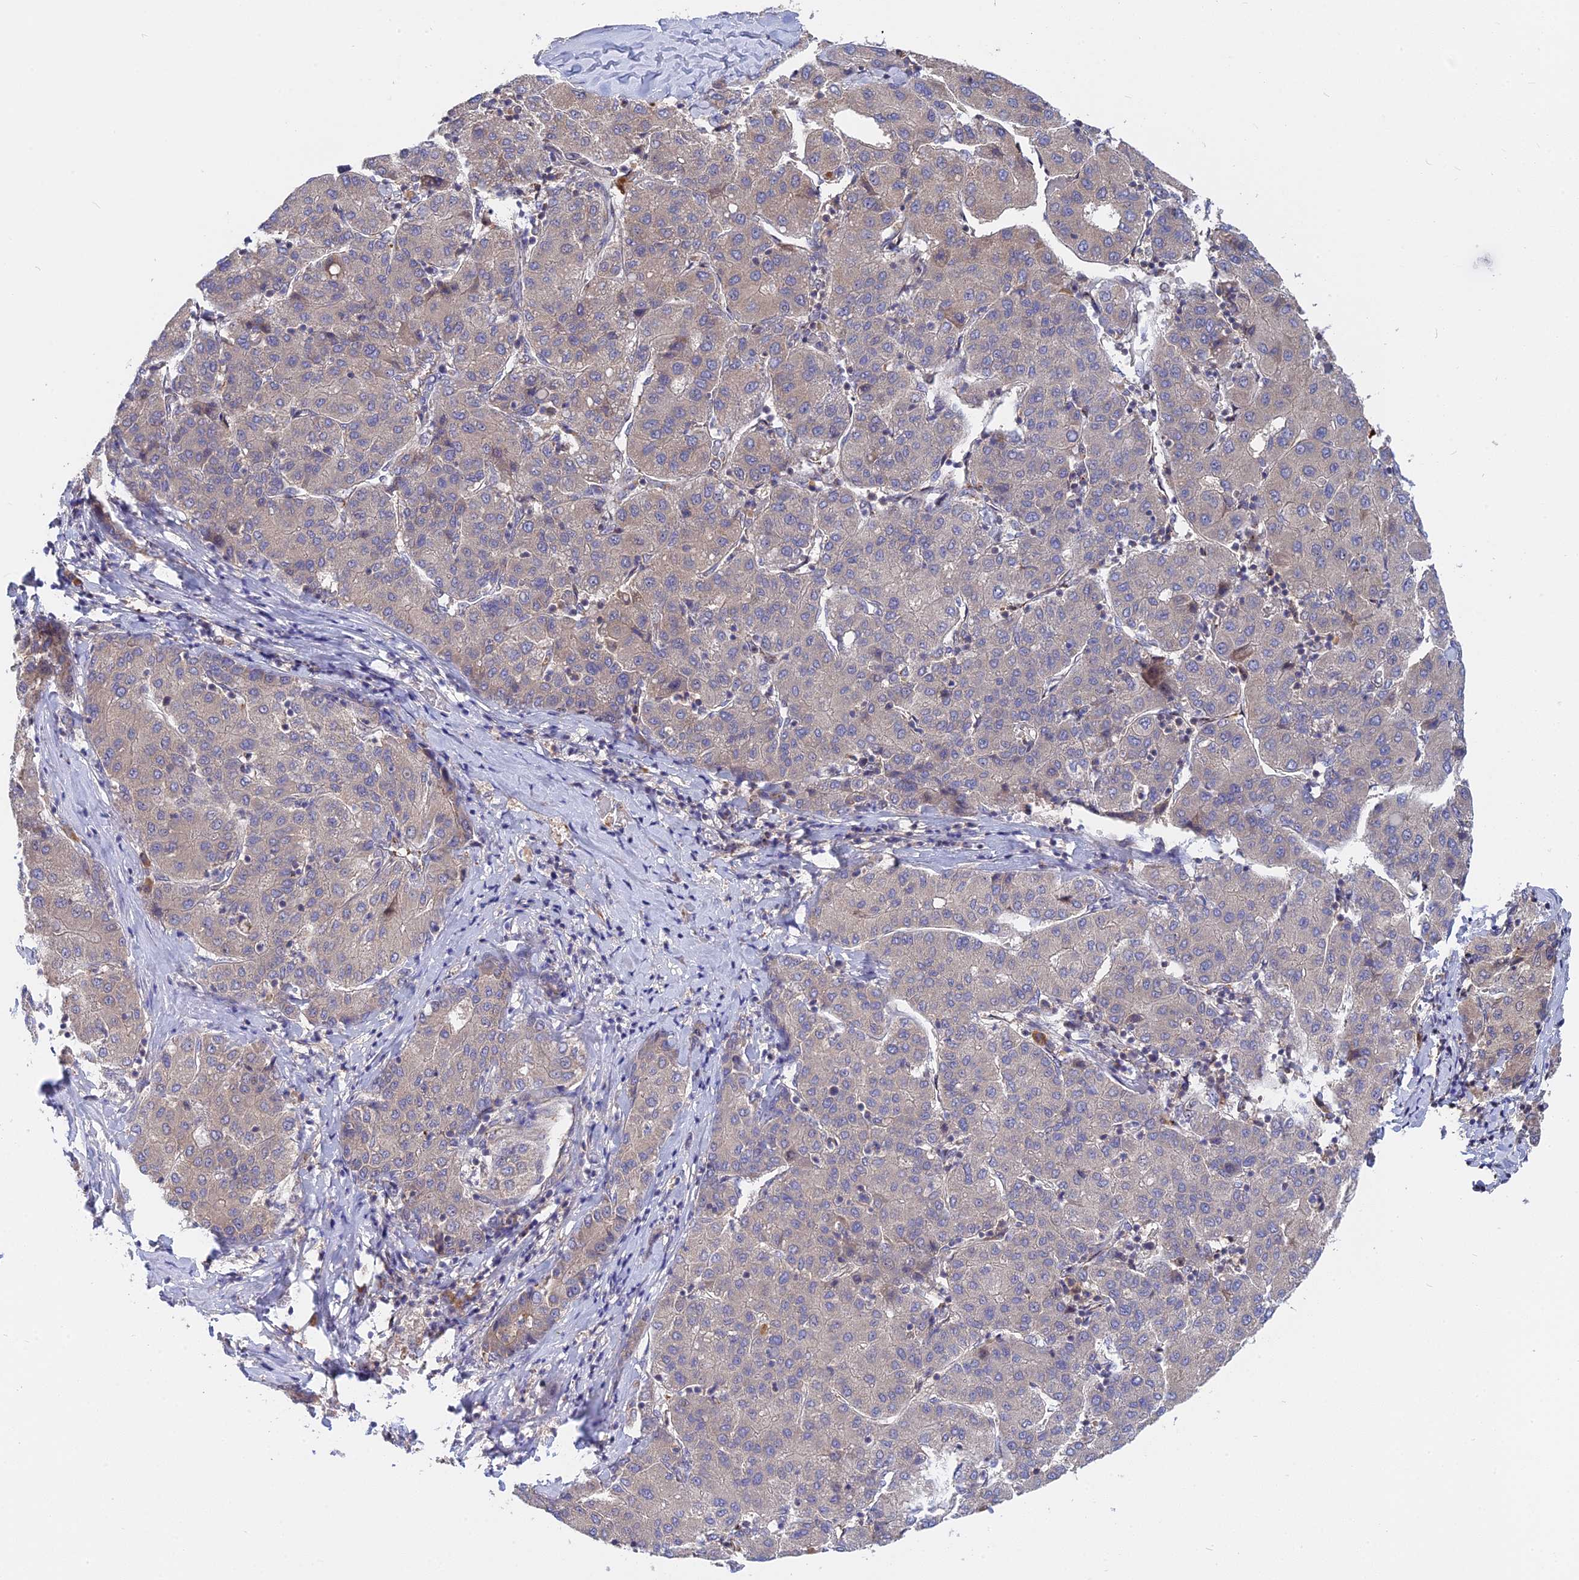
{"staining": {"intensity": "negative", "quantity": "none", "location": "none"}, "tissue": "liver cancer", "cell_type": "Tumor cells", "image_type": "cancer", "snomed": [{"axis": "morphology", "description": "Carcinoma, Hepatocellular, NOS"}, {"axis": "topography", "description": "Liver"}], "caption": "Protein analysis of liver hepatocellular carcinoma shows no significant staining in tumor cells.", "gene": "IL21R", "patient": {"sex": "male", "age": 65}}